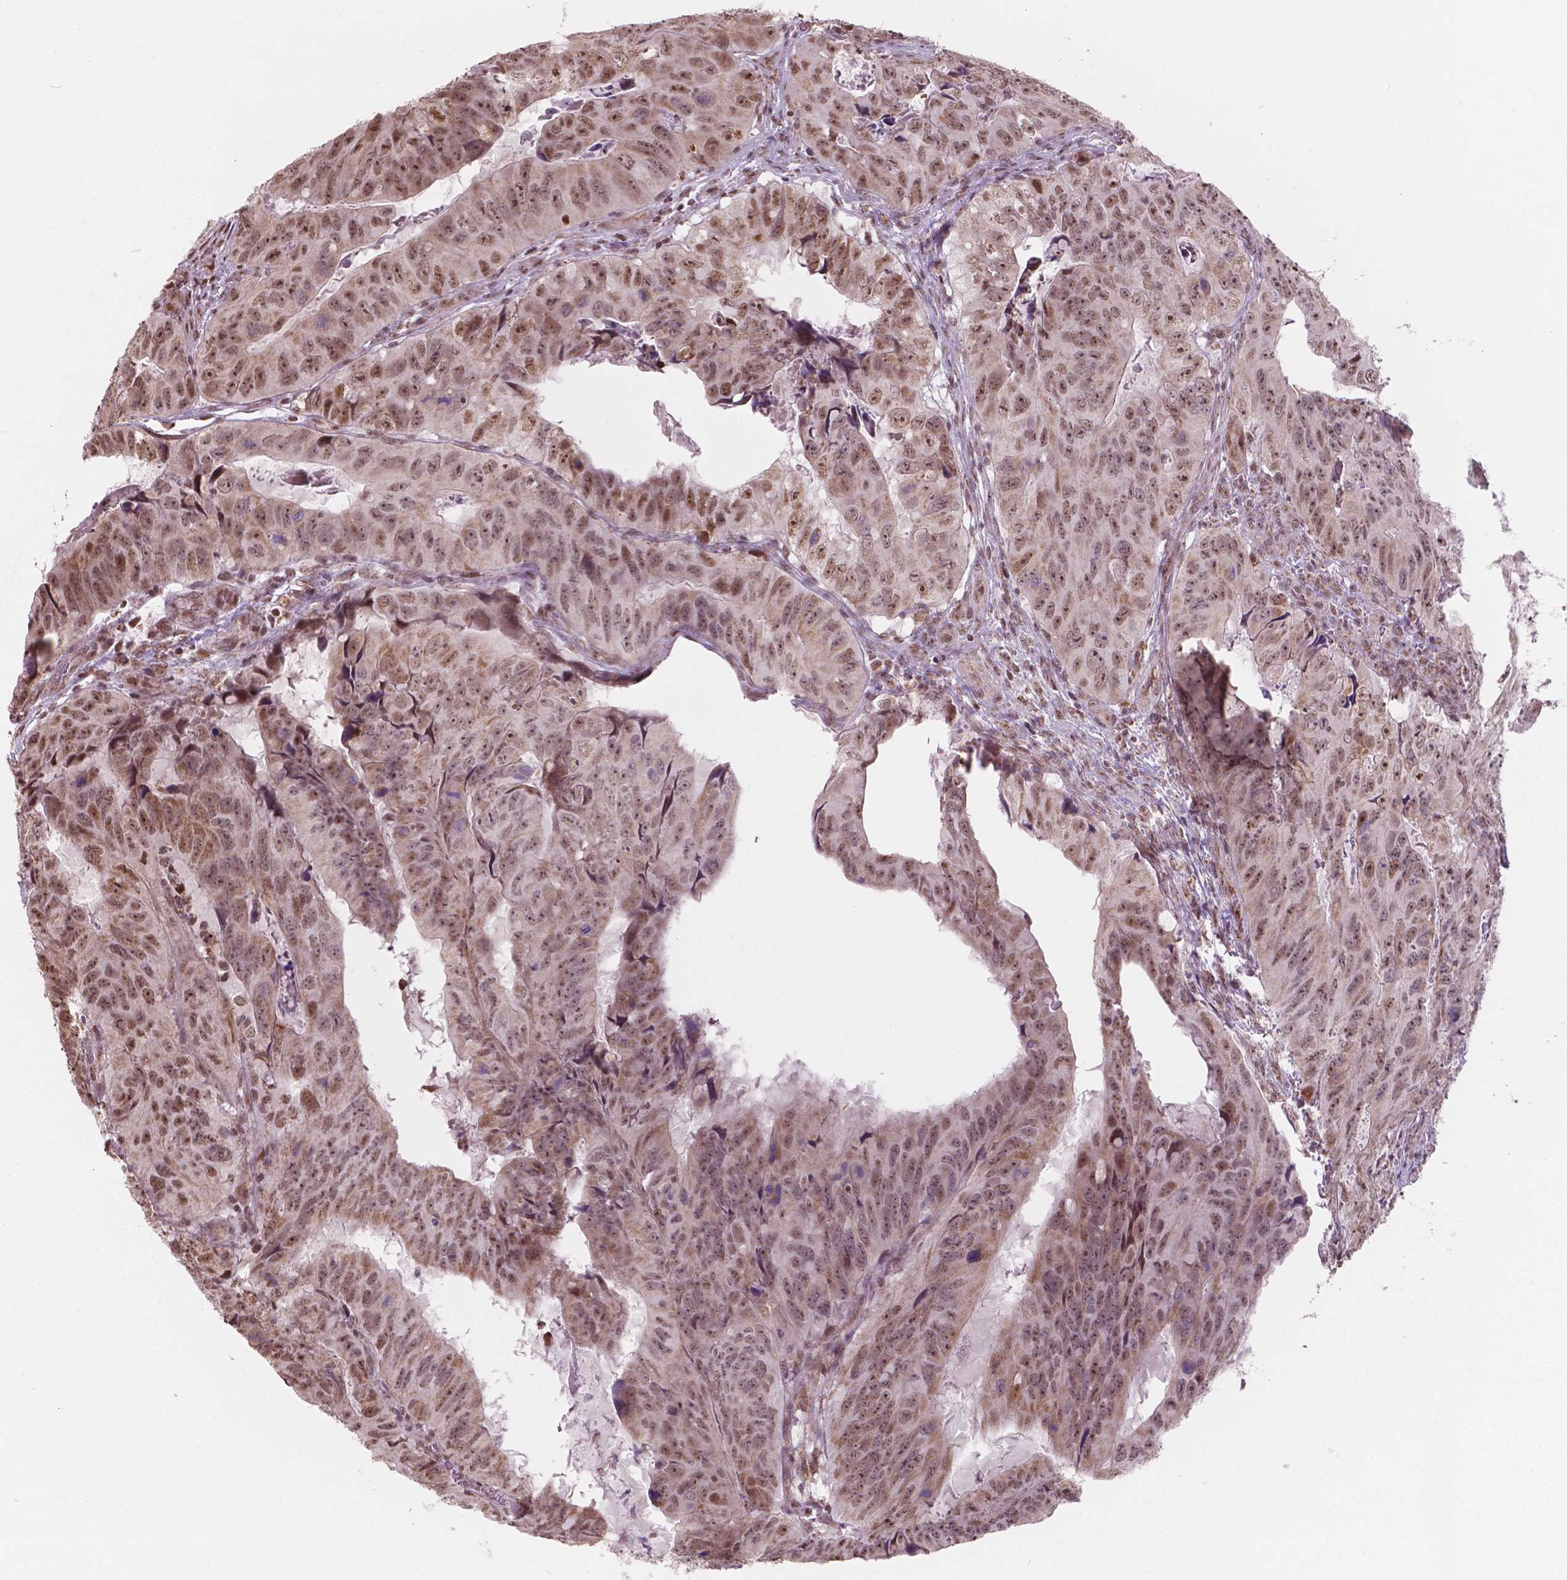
{"staining": {"intensity": "moderate", "quantity": ">75%", "location": "cytoplasmic/membranous,nuclear"}, "tissue": "colorectal cancer", "cell_type": "Tumor cells", "image_type": "cancer", "snomed": [{"axis": "morphology", "description": "Adenocarcinoma, NOS"}, {"axis": "topography", "description": "Colon"}], "caption": "Adenocarcinoma (colorectal) stained with a protein marker exhibits moderate staining in tumor cells.", "gene": "NDUFA10", "patient": {"sex": "male", "age": 79}}